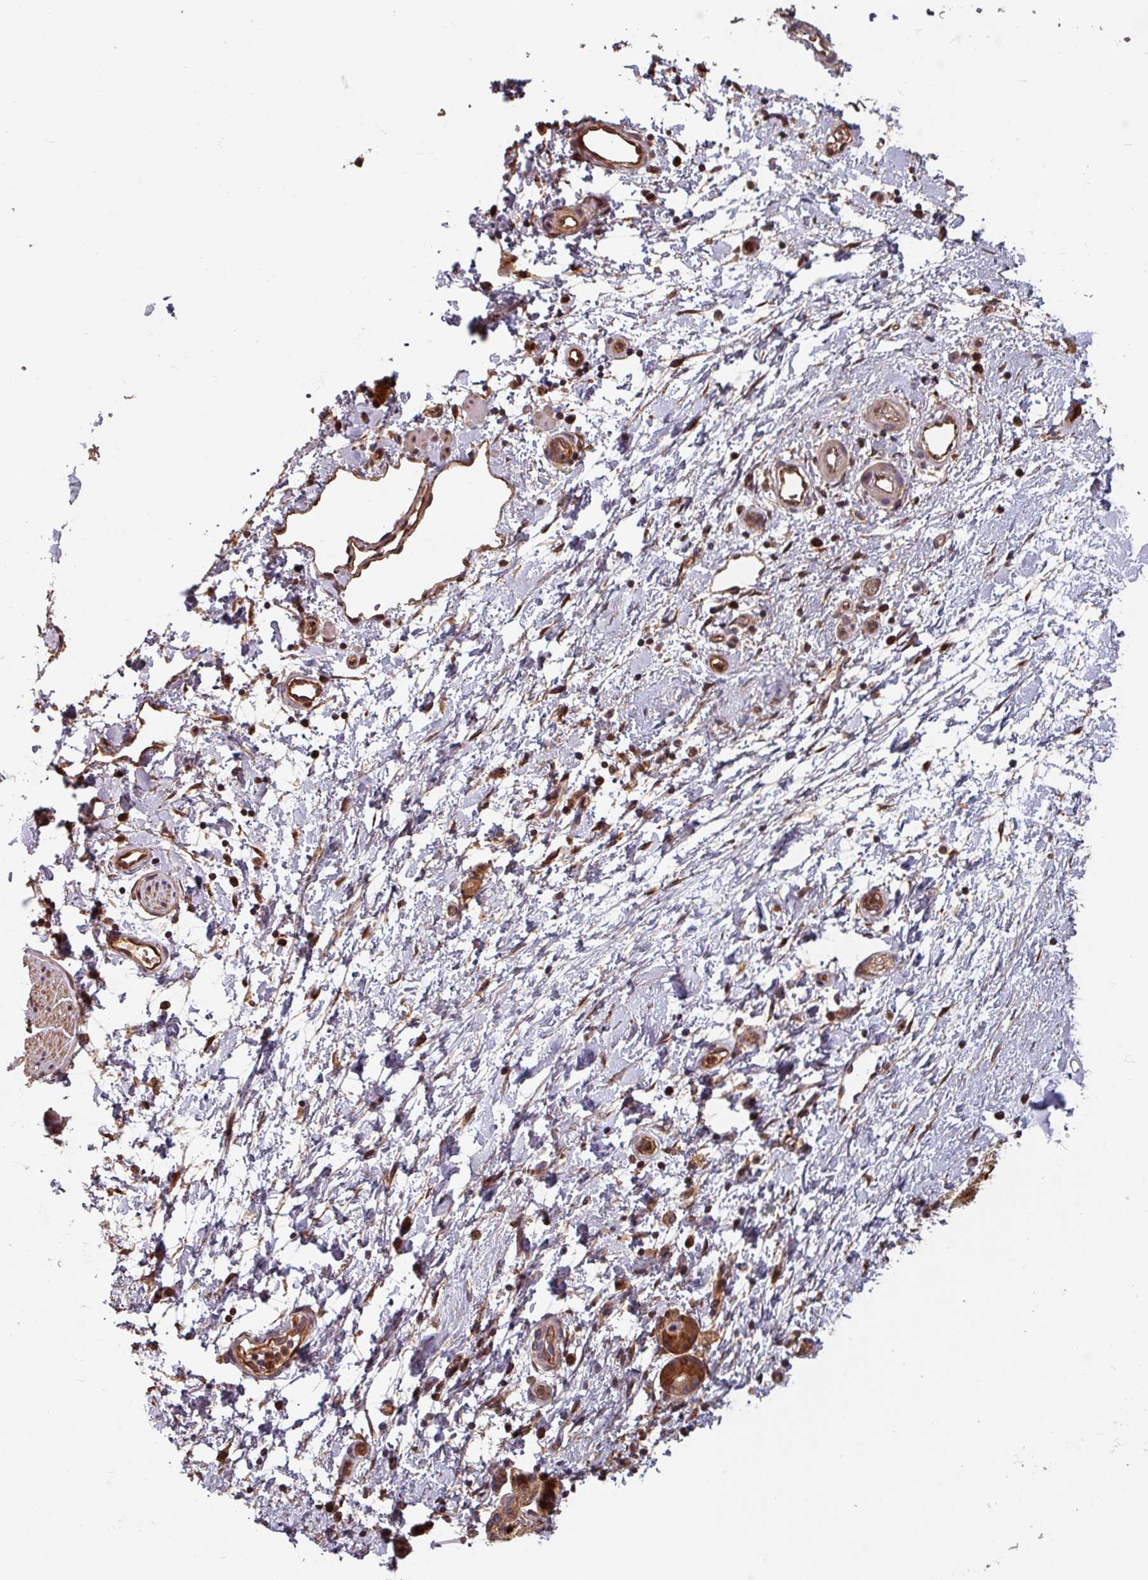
{"staining": {"intensity": "weak", "quantity": ">75%", "location": "cytoplasmic/membranous"}, "tissue": "adipose tissue", "cell_type": "Adipocytes", "image_type": "normal", "snomed": [{"axis": "morphology", "description": "Normal tissue, NOS"}, {"axis": "morphology", "description": "Adenocarcinoma, NOS"}, {"axis": "topography", "description": "Pancreas"}, {"axis": "topography", "description": "Peripheral nerve tissue"}], "caption": "Adipocytes show weak cytoplasmic/membranous positivity in about >75% of cells in benign adipose tissue.", "gene": "EID1", "patient": {"sex": "female", "age": 77}}